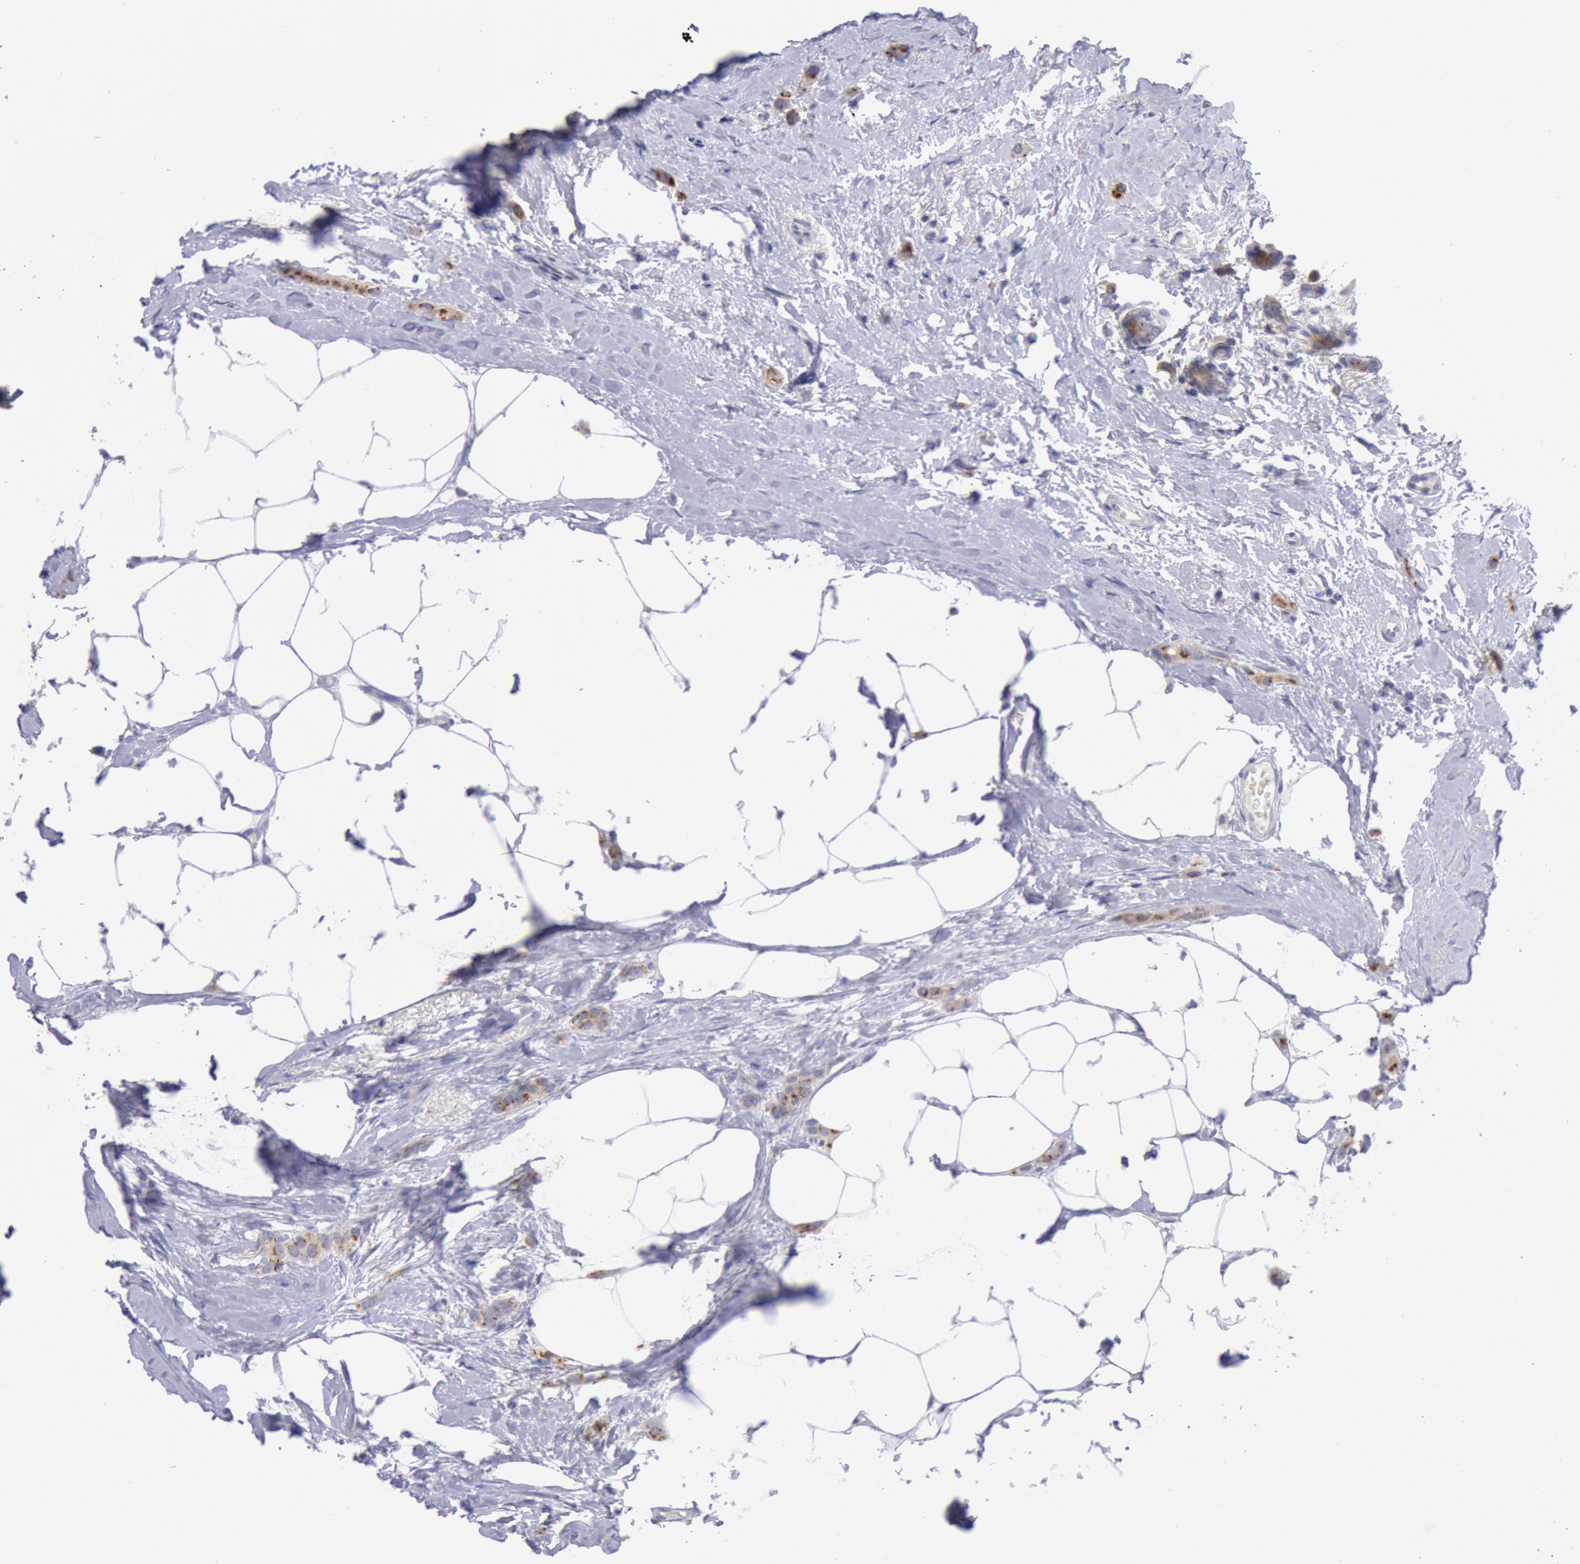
{"staining": {"intensity": "moderate", "quantity": ">75%", "location": "cytoplasmic/membranous"}, "tissue": "breast cancer", "cell_type": "Tumor cells", "image_type": "cancer", "snomed": [{"axis": "morphology", "description": "Lobular carcinoma"}, {"axis": "topography", "description": "Breast"}], "caption": "A medium amount of moderate cytoplasmic/membranous expression is appreciated in about >75% of tumor cells in lobular carcinoma (breast) tissue.", "gene": "GAL3ST1", "patient": {"sex": "female", "age": 55}}